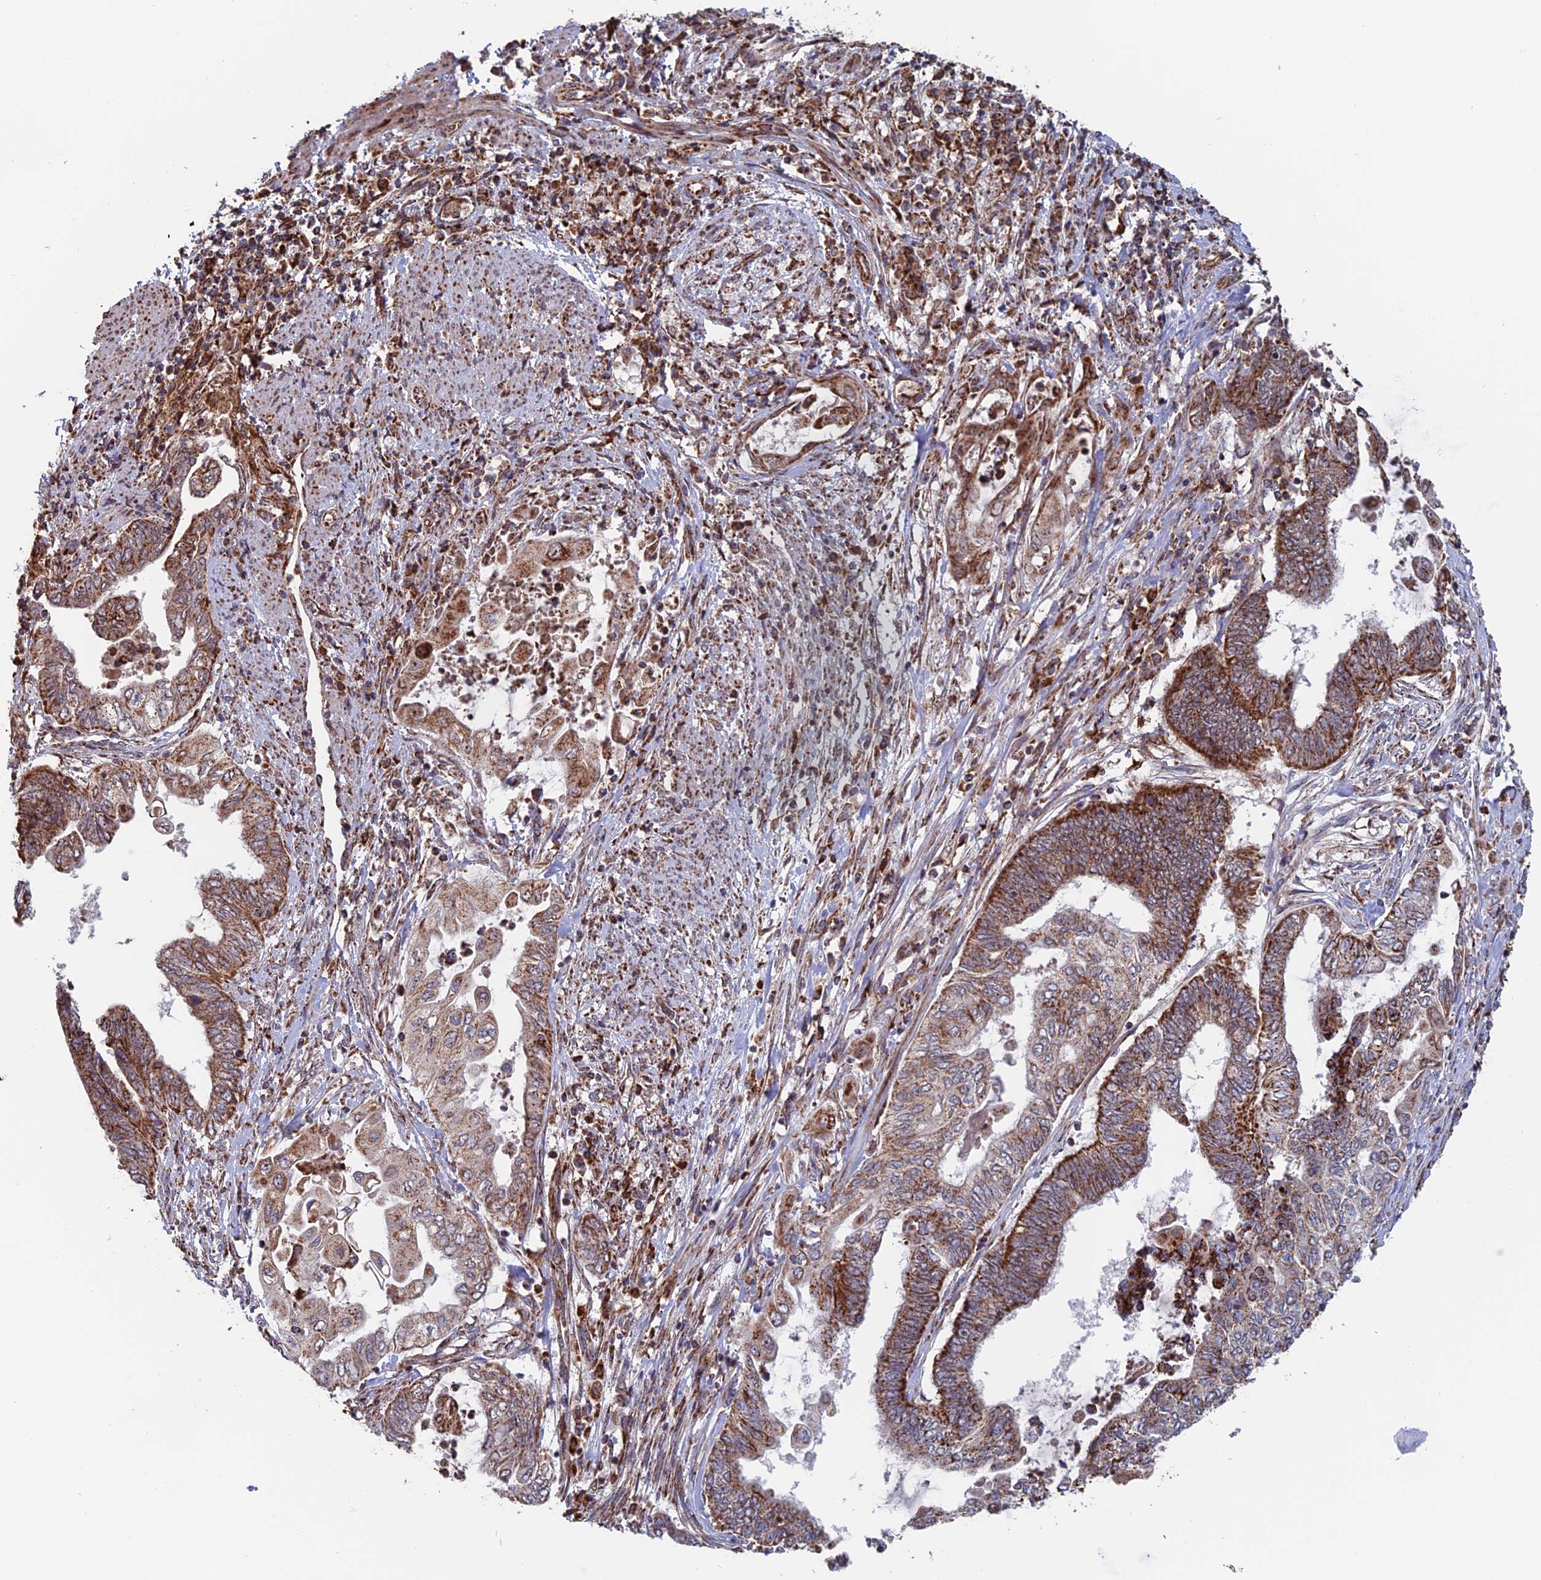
{"staining": {"intensity": "moderate", "quantity": ">75%", "location": "cytoplasmic/membranous"}, "tissue": "endometrial cancer", "cell_type": "Tumor cells", "image_type": "cancer", "snomed": [{"axis": "morphology", "description": "Adenocarcinoma, NOS"}, {"axis": "topography", "description": "Uterus"}, {"axis": "topography", "description": "Endometrium"}], "caption": "This is an image of immunohistochemistry (IHC) staining of endometrial cancer (adenocarcinoma), which shows moderate expression in the cytoplasmic/membranous of tumor cells.", "gene": "DTYMK", "patient": {"sex": "female", "age": 70}}